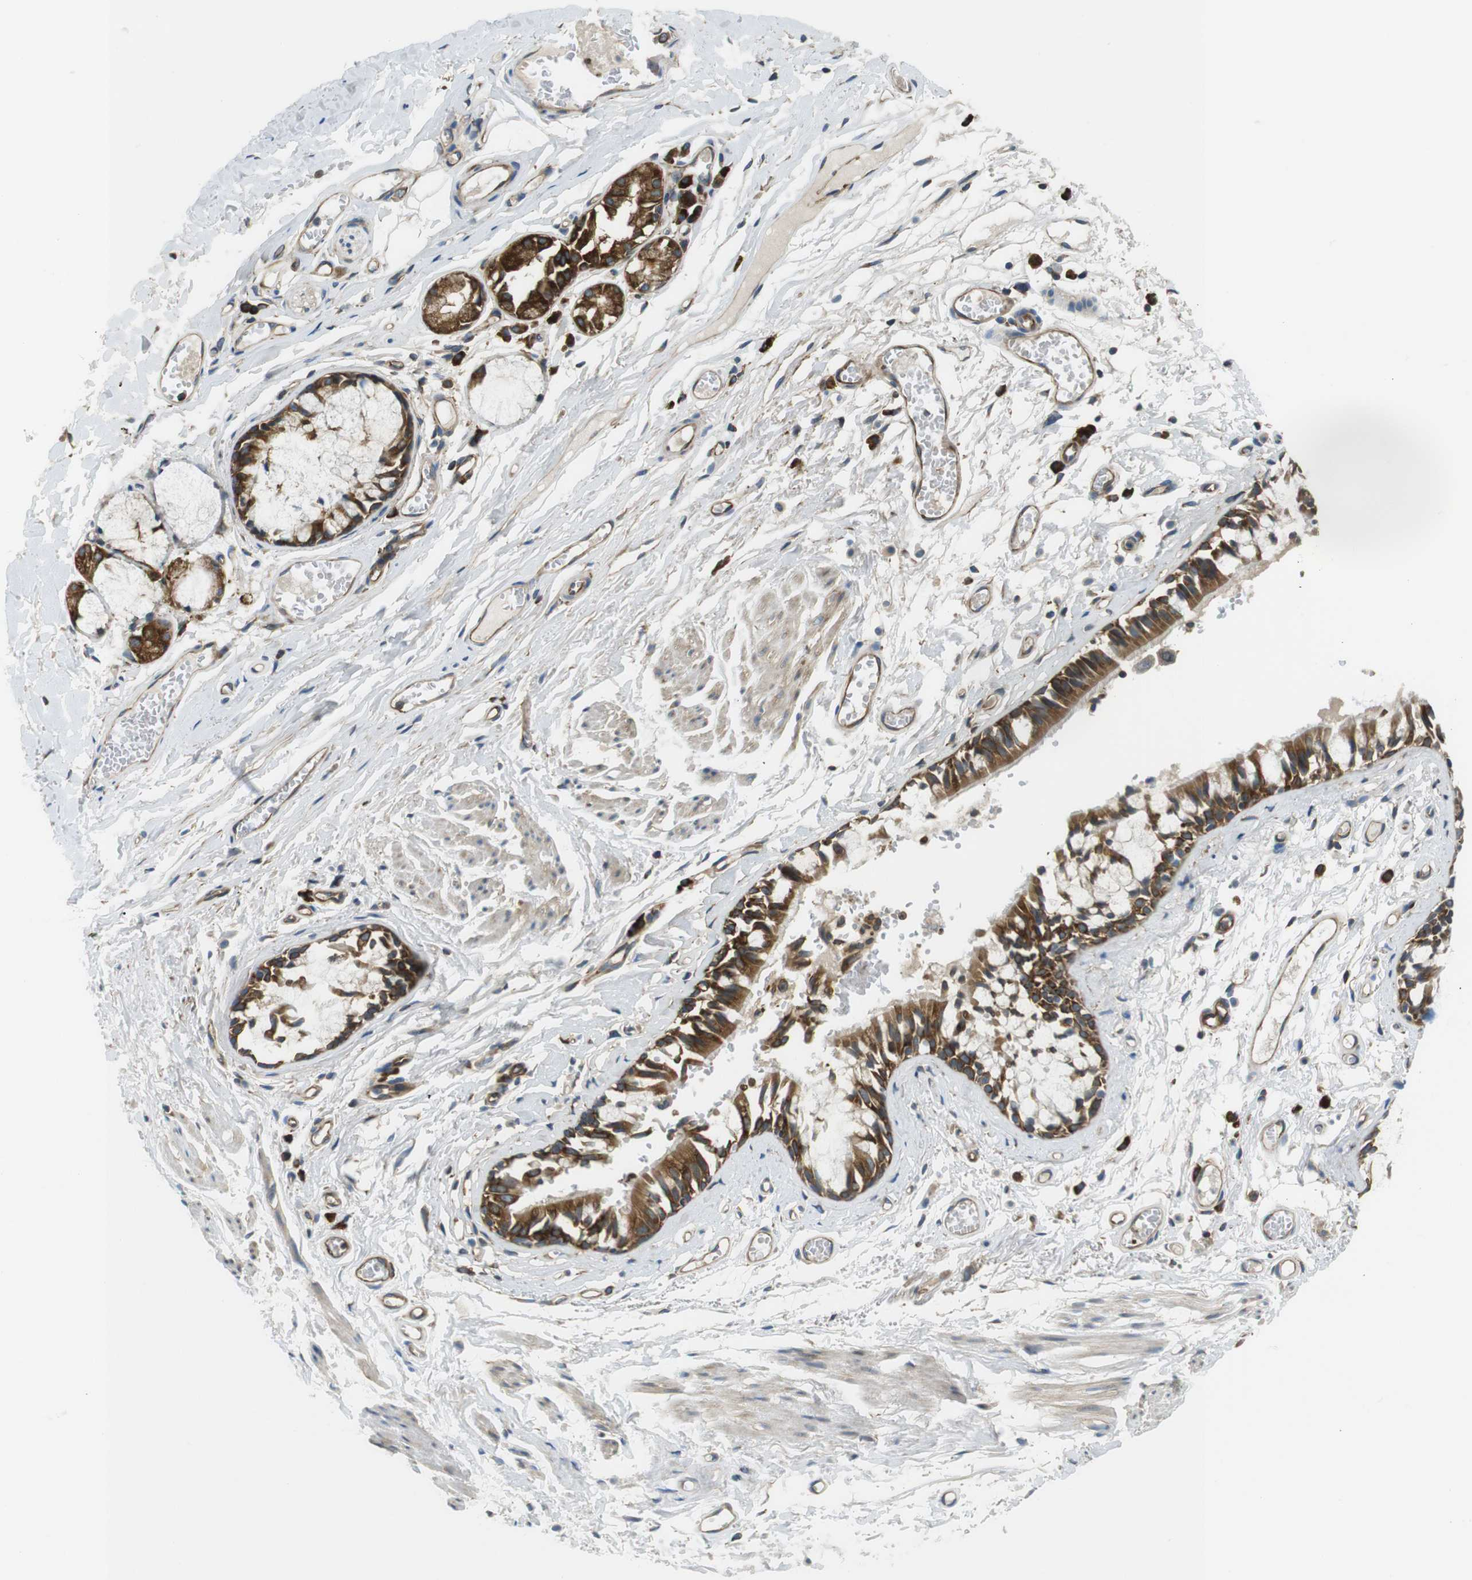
{"staining": {"intensity": "strong", "quantity": ">75%", "location": "cytoplasmic/membranous"}, "tissue": "bronchus", "cell_type": "Respiratory epithelial cells", "image_type": "normal", "snomed": [{"axis": "morphology", "description": "Normal tissue, NOS"}, {"axis": "morphology", "description": "Inflammation, NOS"}, {"axis": "topography", "description": "Cartilage tissue"}, {"axis": "topography", "description": "Lung"}], "caption": "Bronchus stained with a brown dye demonstrates strong cytoplasmic/membranous positive expression in about >75% of respiratory epithelial cells.", "gene": "TSC1", "patient": {"sex": "male", "age": 71}}